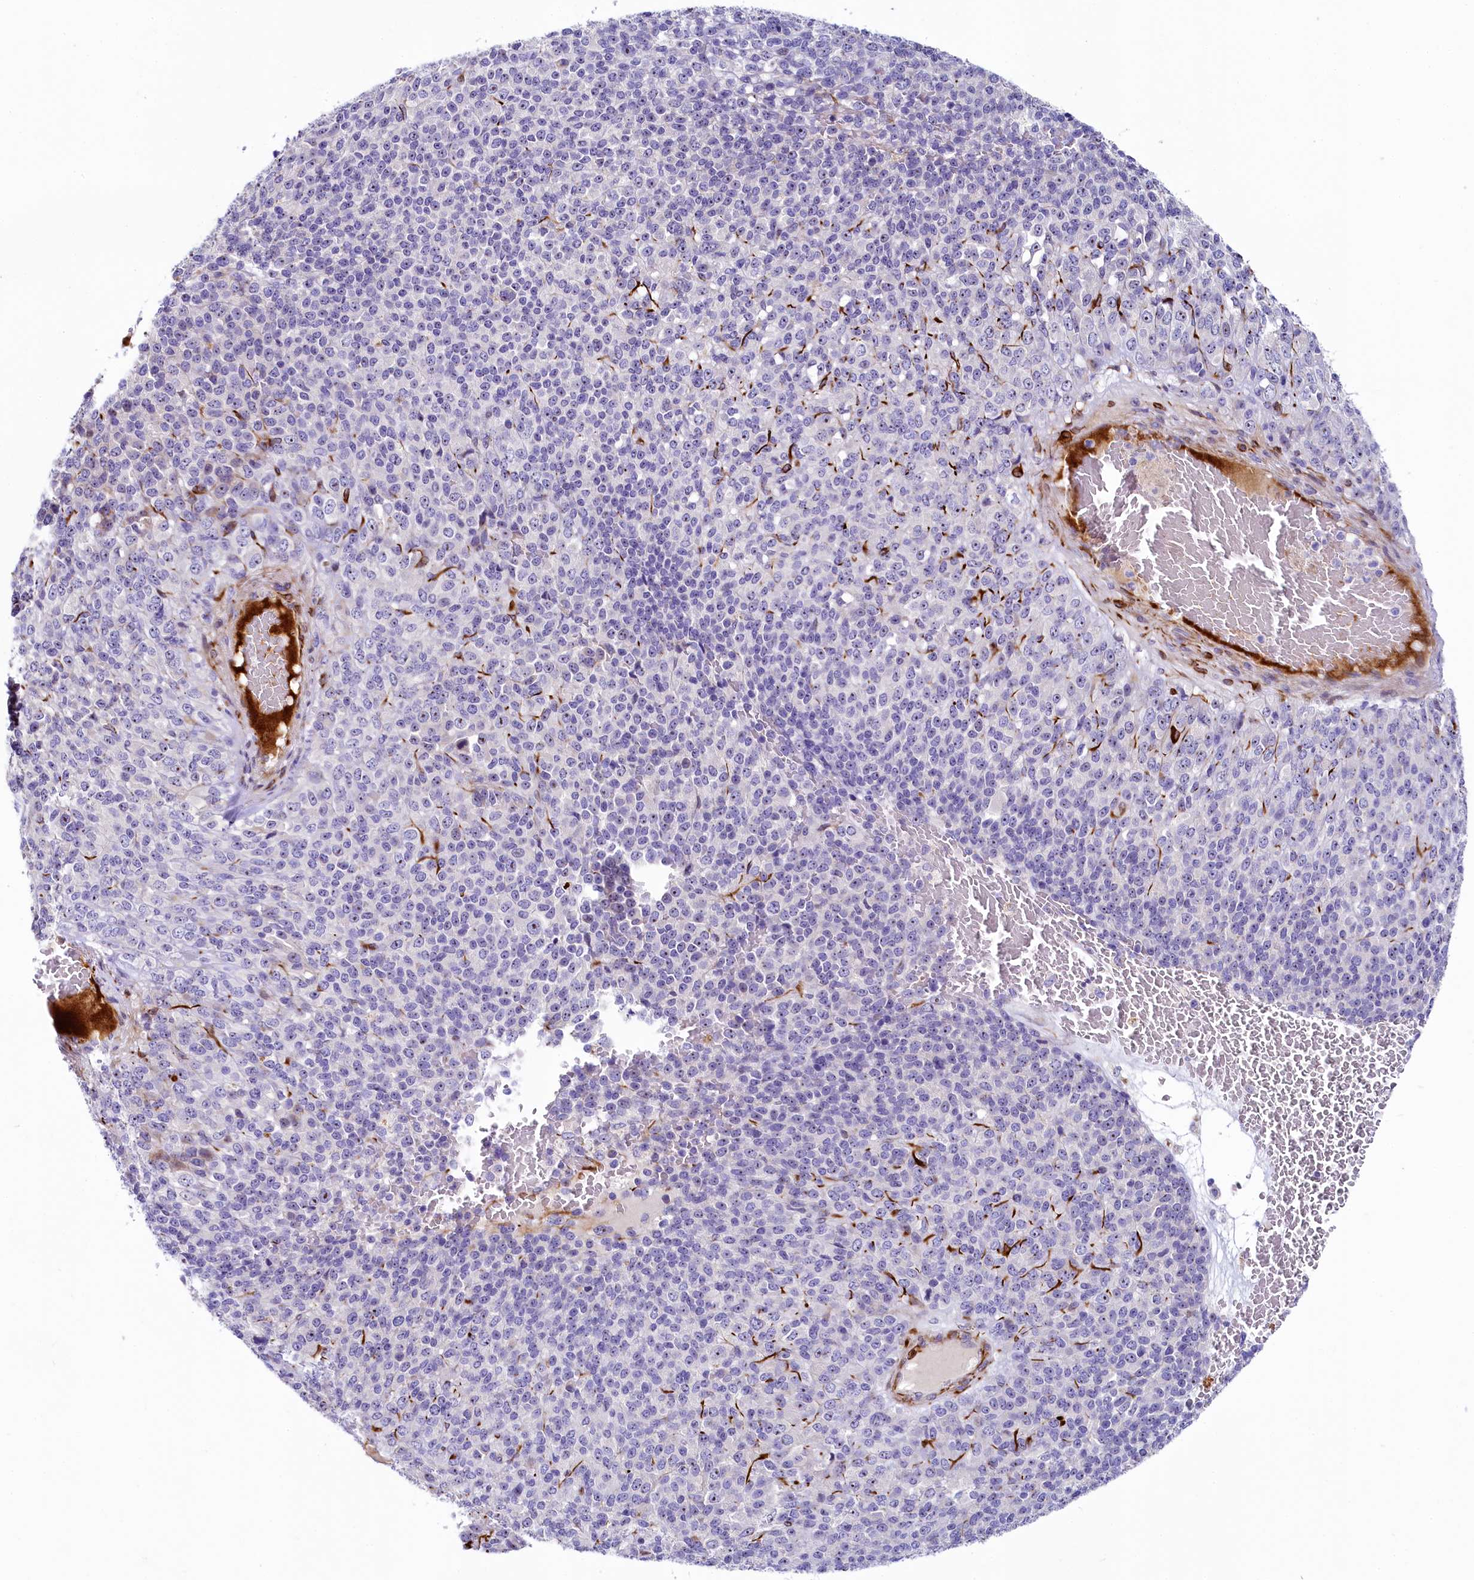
{"staining": {"intensity": "negative", "quantity": "none", "location": "none"}, "tissue": "melanoma", "cell_type": "Tumor cells", "image_type": "cancer", "snomed": [{"axis": "morphology", "description": "Malignant melanoma, Metastatic site"}, {"axis": "topography", "description": "Brain"}], "caption": "Tumor cells show no significant expression in malignant melanoma (metastatic site). (DAB immunohistochemistry (IHC), high magnification).", "gene": "SH3TC2", "patient": {"sex": "female", "age": 56}}